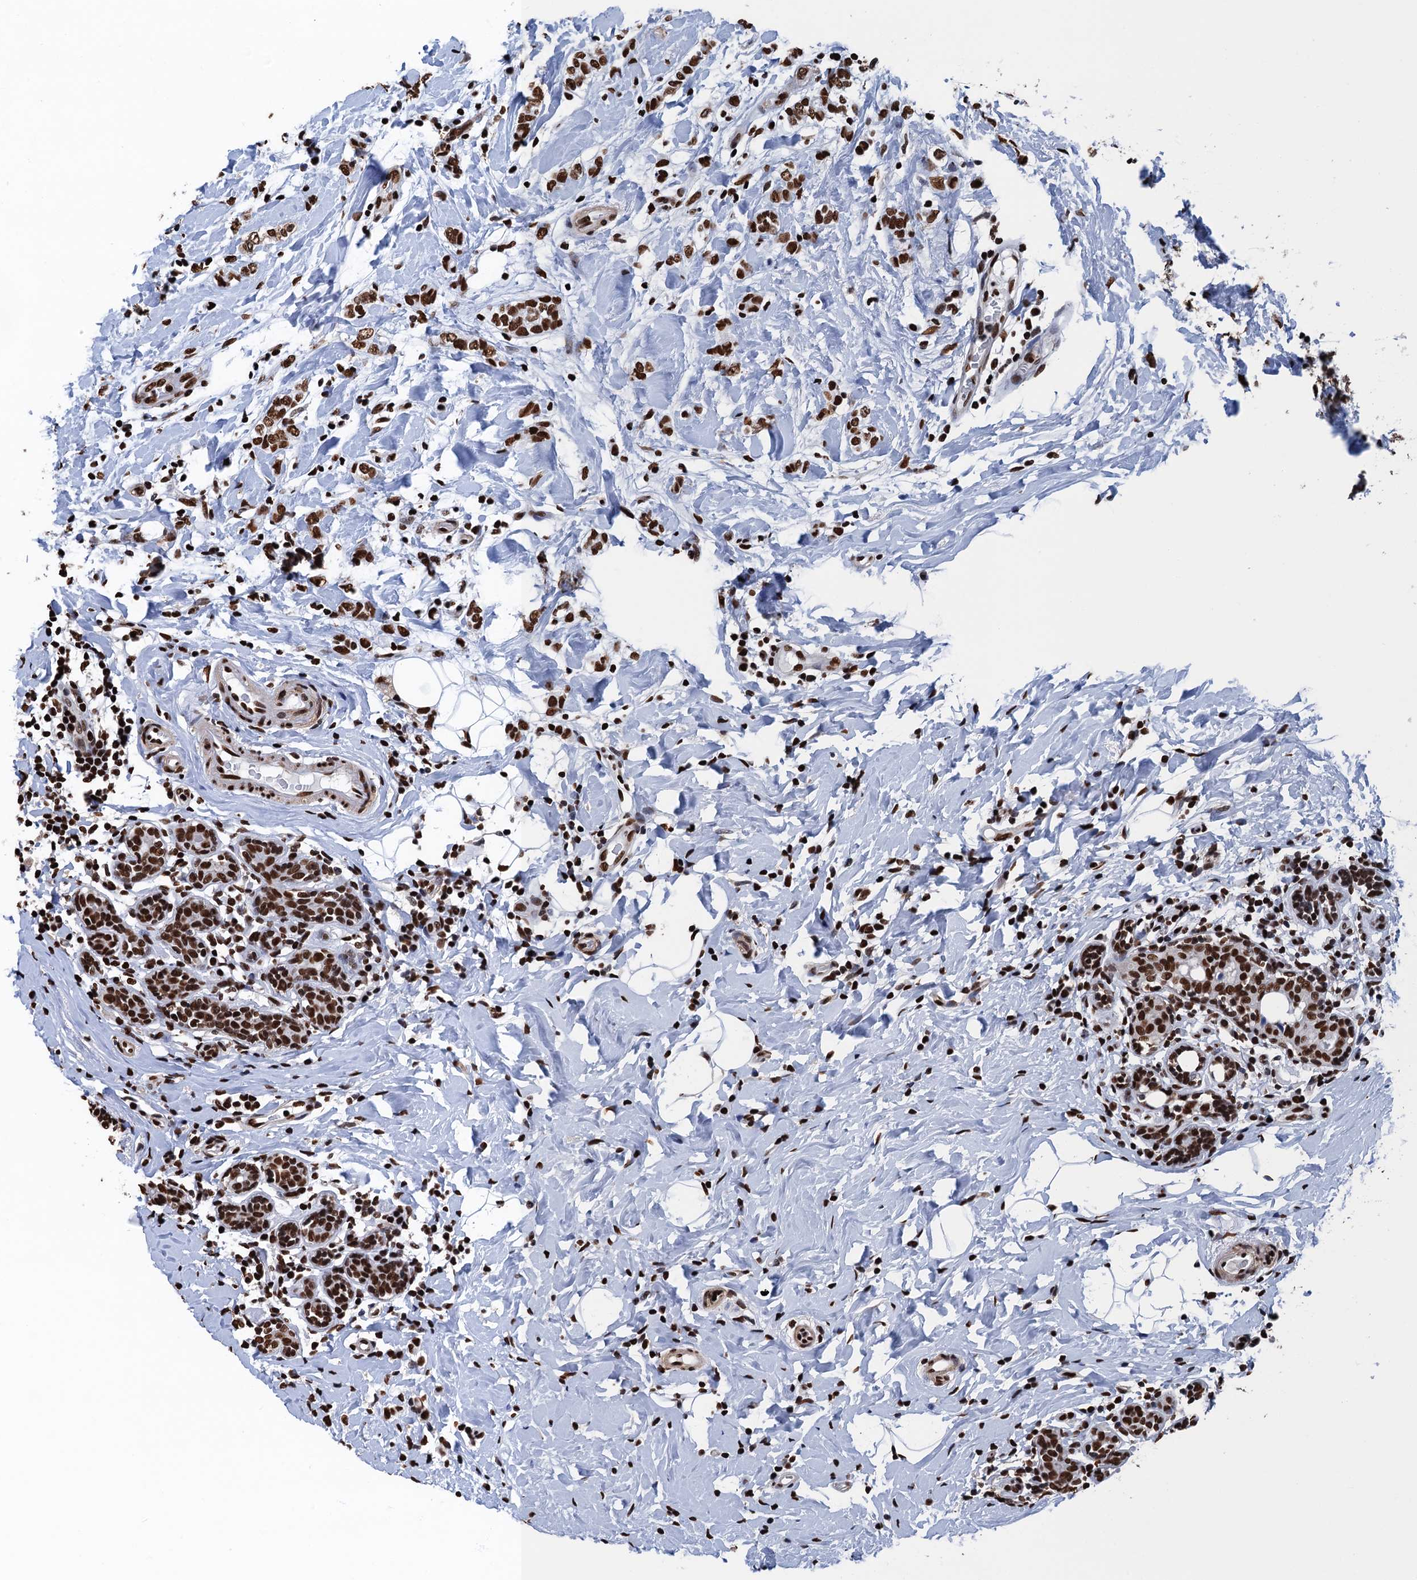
{"staining": {"intensity": "strong", "quantity": ">75%", "location": "nuclear"}, "tissue": "breast cancer", "cell_type": "Tumor cells", "image_type": "cancer", "snomed": [{"axis": "morphology", "description": "Normal tissue, NOS"}, {"axis": "morphology", "description": "Lobular carcinoma"}, {"axis": "topography", "description": "Breast"}], "caption": "Protein positivity by immunohistochemistry demonstrates strong nuclear staining in approximately >75% of tumor cells in breast cancer (lobular carcinoma).", "gene": "UBA2", "patient": {"sex": "female", "age": 47}}